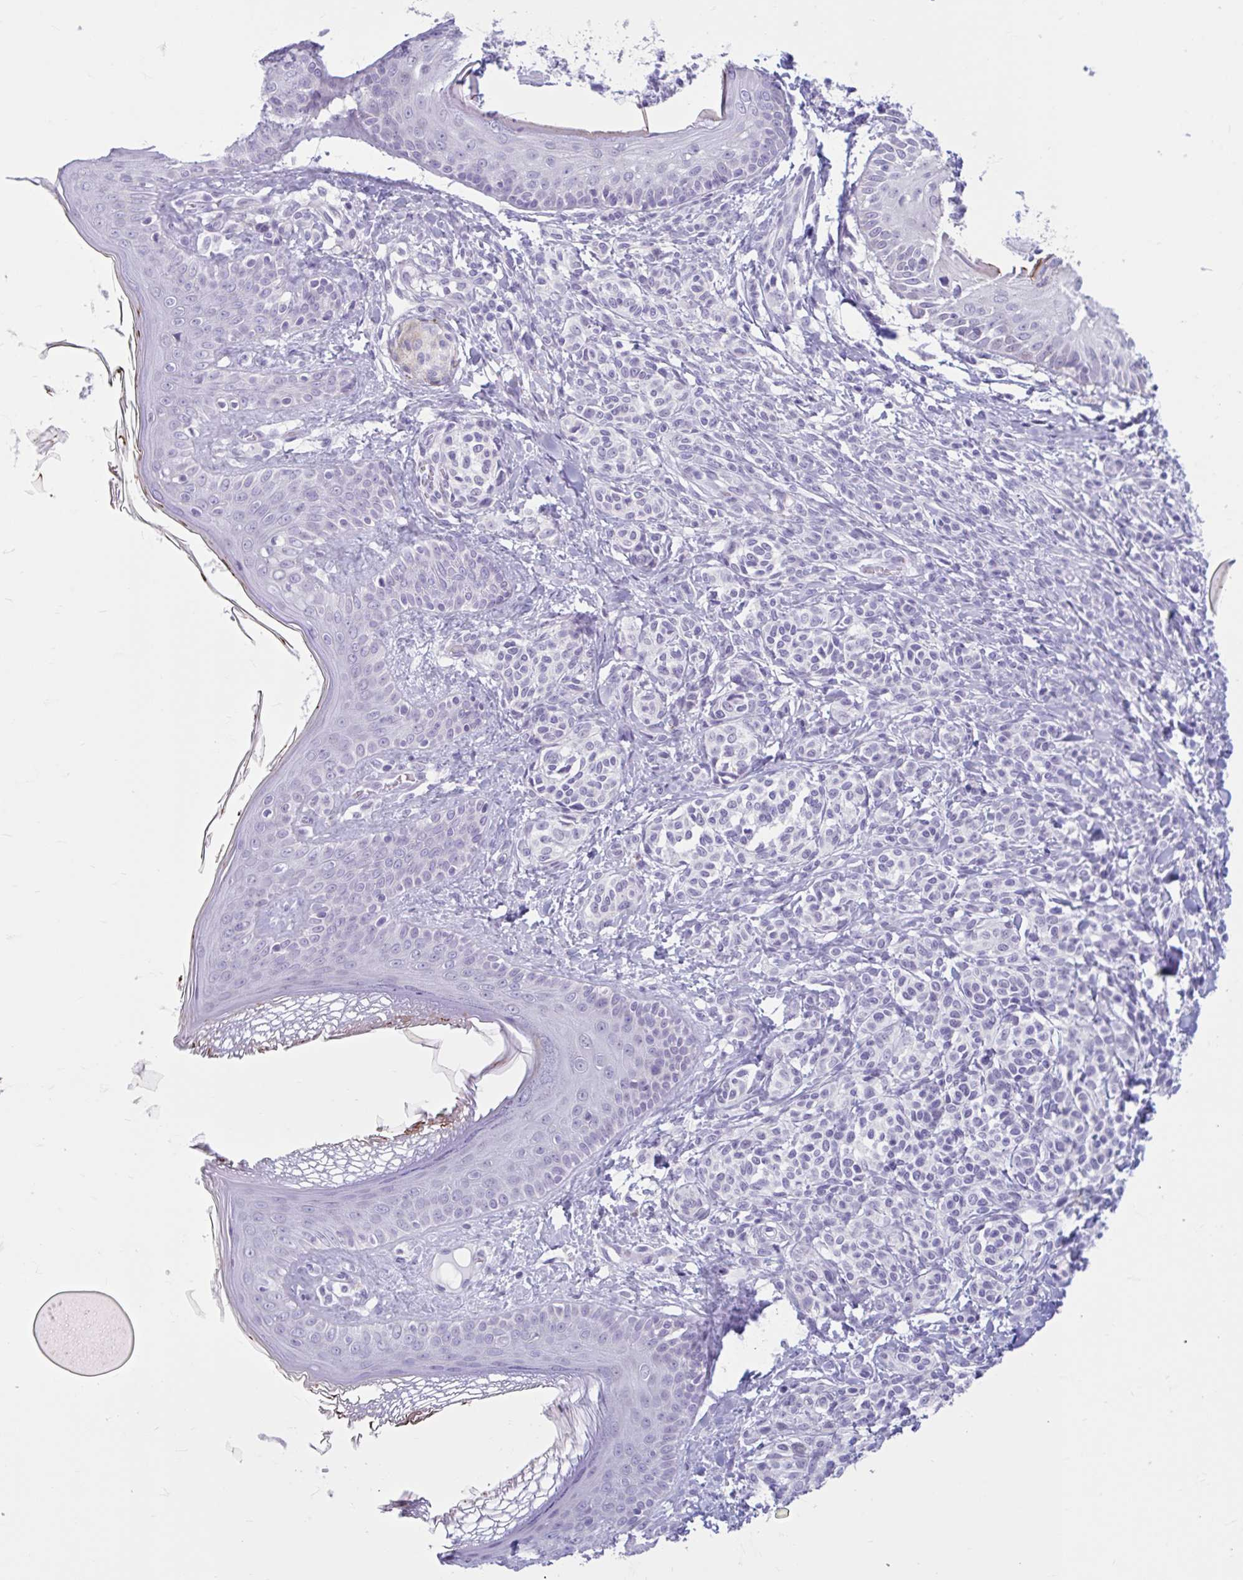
{"staining": {"intensity": "negative", "quantity": "none", "location": "none"}, "tissue": "skin", "cell_type": "Fibroblasts", "image_type": "normal", "snomed": [{"axis": "morphology", "description": "Normal tissue, NOS"}, {"axis": "topography", "description": "Skin"}], "caption": "This is an IHC micrograph of benign human skin. There is no expression in fibroblasts.", "gene": "CEP120", "patient": {"sex": "male", "age": 16}}